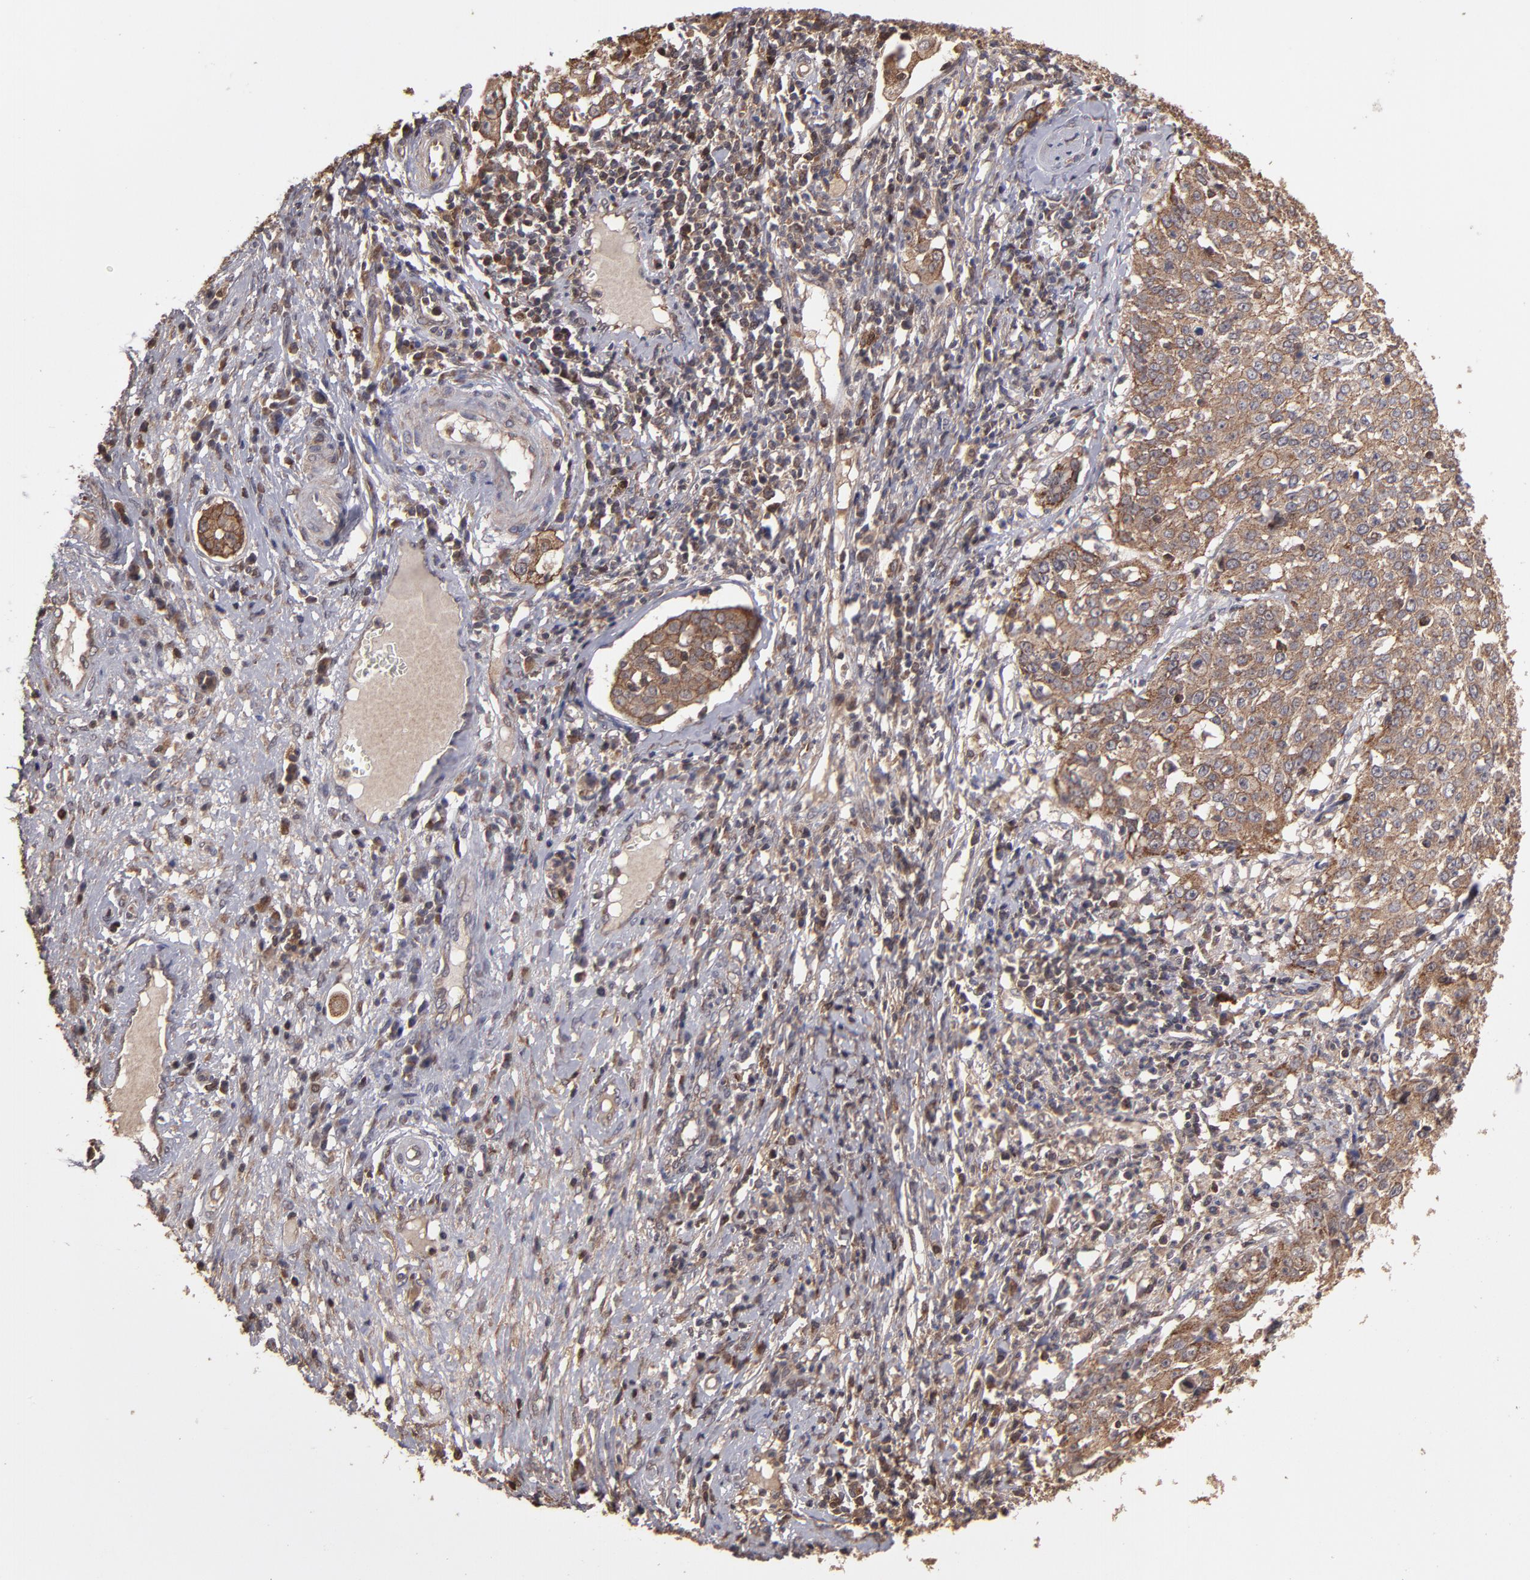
{"staining": {"intensity": "moderate", "quantity": ">75%", "location": "cytoplasmic/membranous"}, "tissue": "cervical cancer", "cell_type": "Tumor cells", "image_type": "cancer", "snomed": [{"axis": "morphology", "description": "Squamous cell carcinoma, NOS"}, {"axis": "topography", "description": "Cervix"}], "caption": "A histopathology image of human squamous cell carcinoma (cervical) stained for a protein exhibits moderate cytoplasmic/membranous brown staining in tumor cells. (DAB IHC, brown staining for protein, blue staining for nuclei).", "gene": "RPS6KA6", "patient": {"sex": "female", "age": 39}}